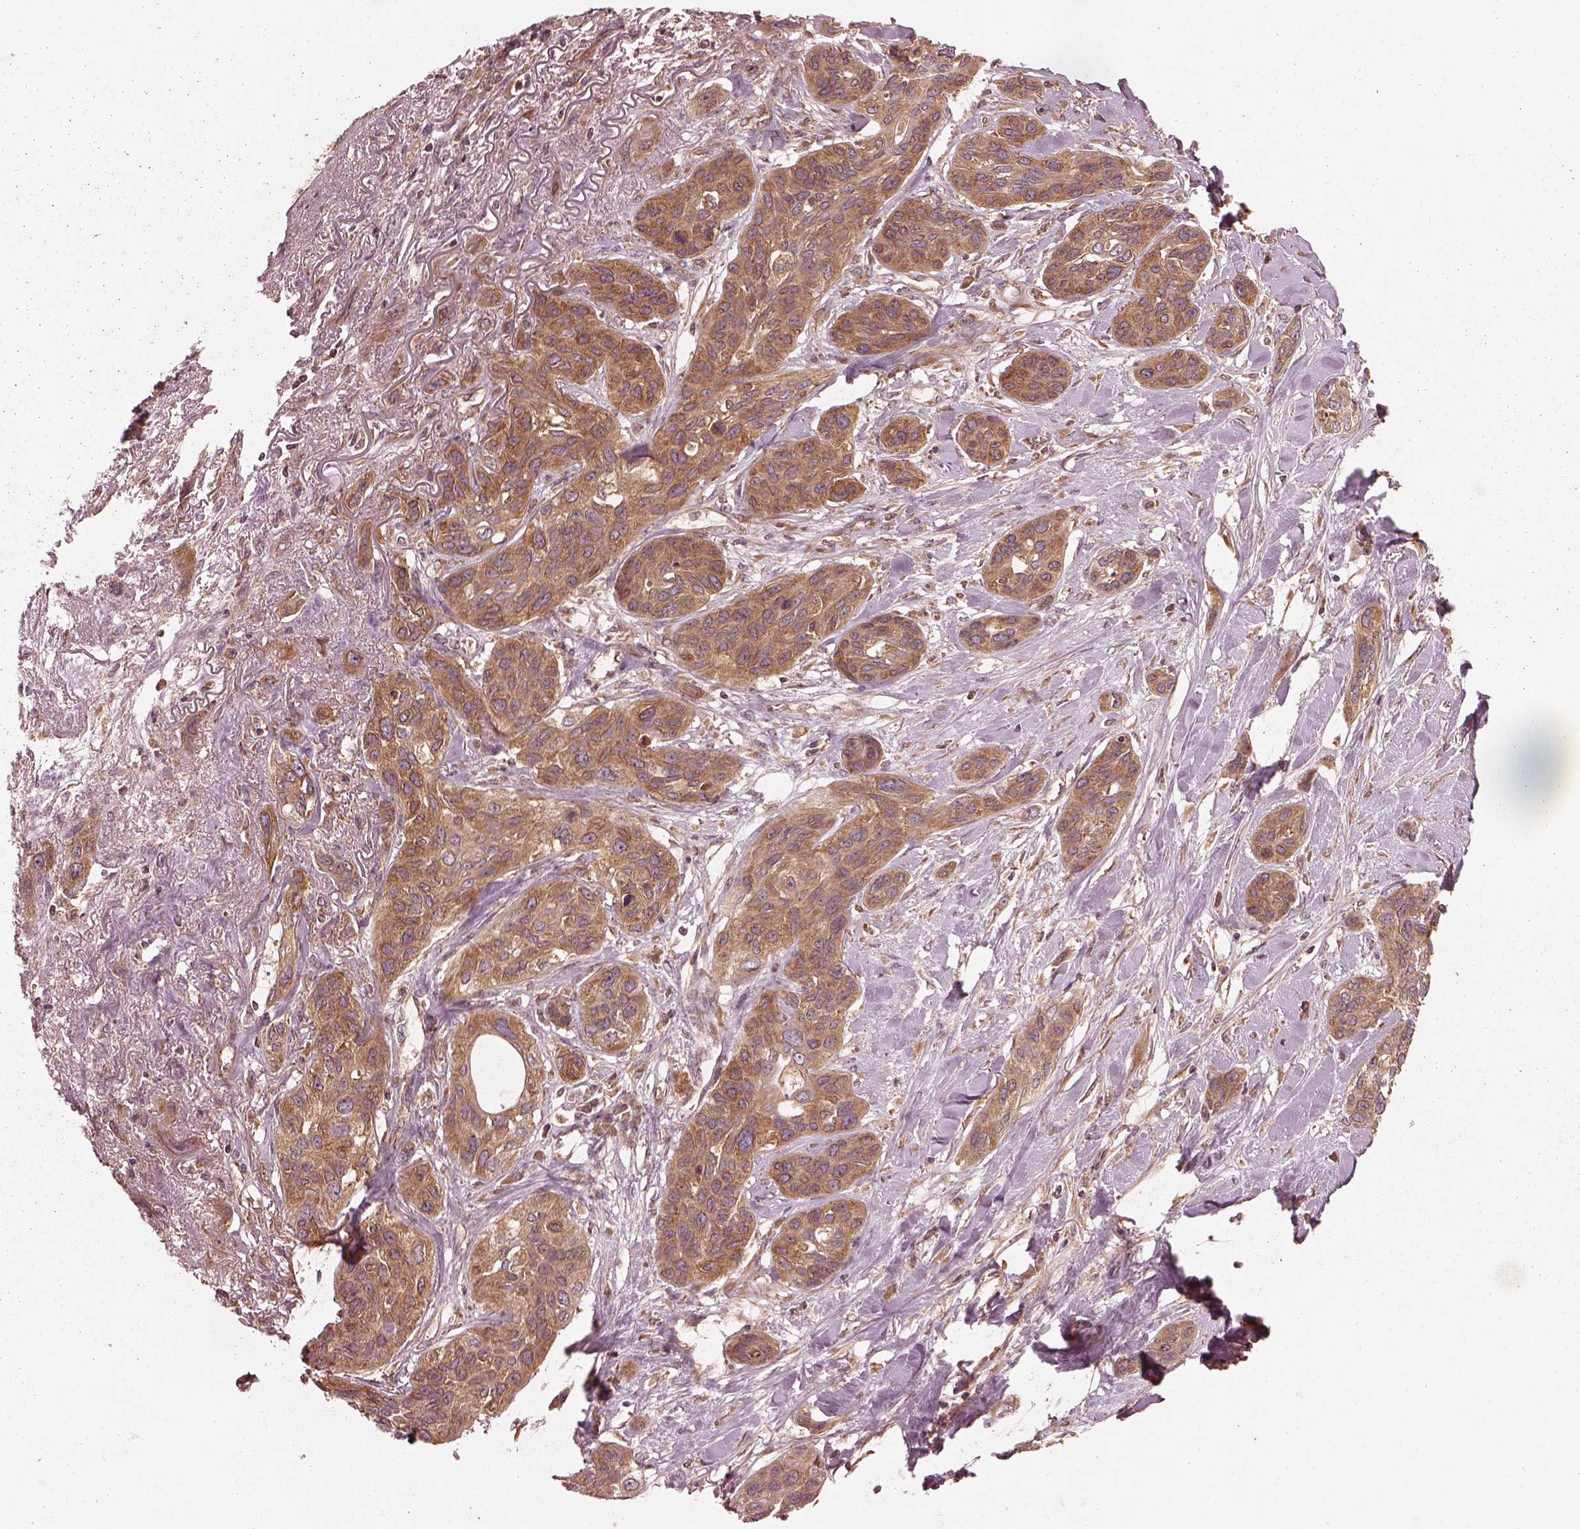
{"staining": {"intensity": "moderate", "quantity": ">75%", "location": "cytoplasmic/membranous"}, "tissue": "lung cancer", "cell_type": "Tumor cells", "image_type": "cancer", "snomed": [{"axis": "morphology", "description": "Squamous cell carcinoma, NOS"}, {"axis": "topography", "description": "Lung"}], "caption": "Protein expression analysis of lung cancer (squamous cell carcinoma) displays moderate cytoplasmic/membranous positivity in about >75% of tumor cells. (IHC, brightfield microscopy, high magnification).", "gene": "PIK3R2", "patient": {"sex": "female", "age": 70}}